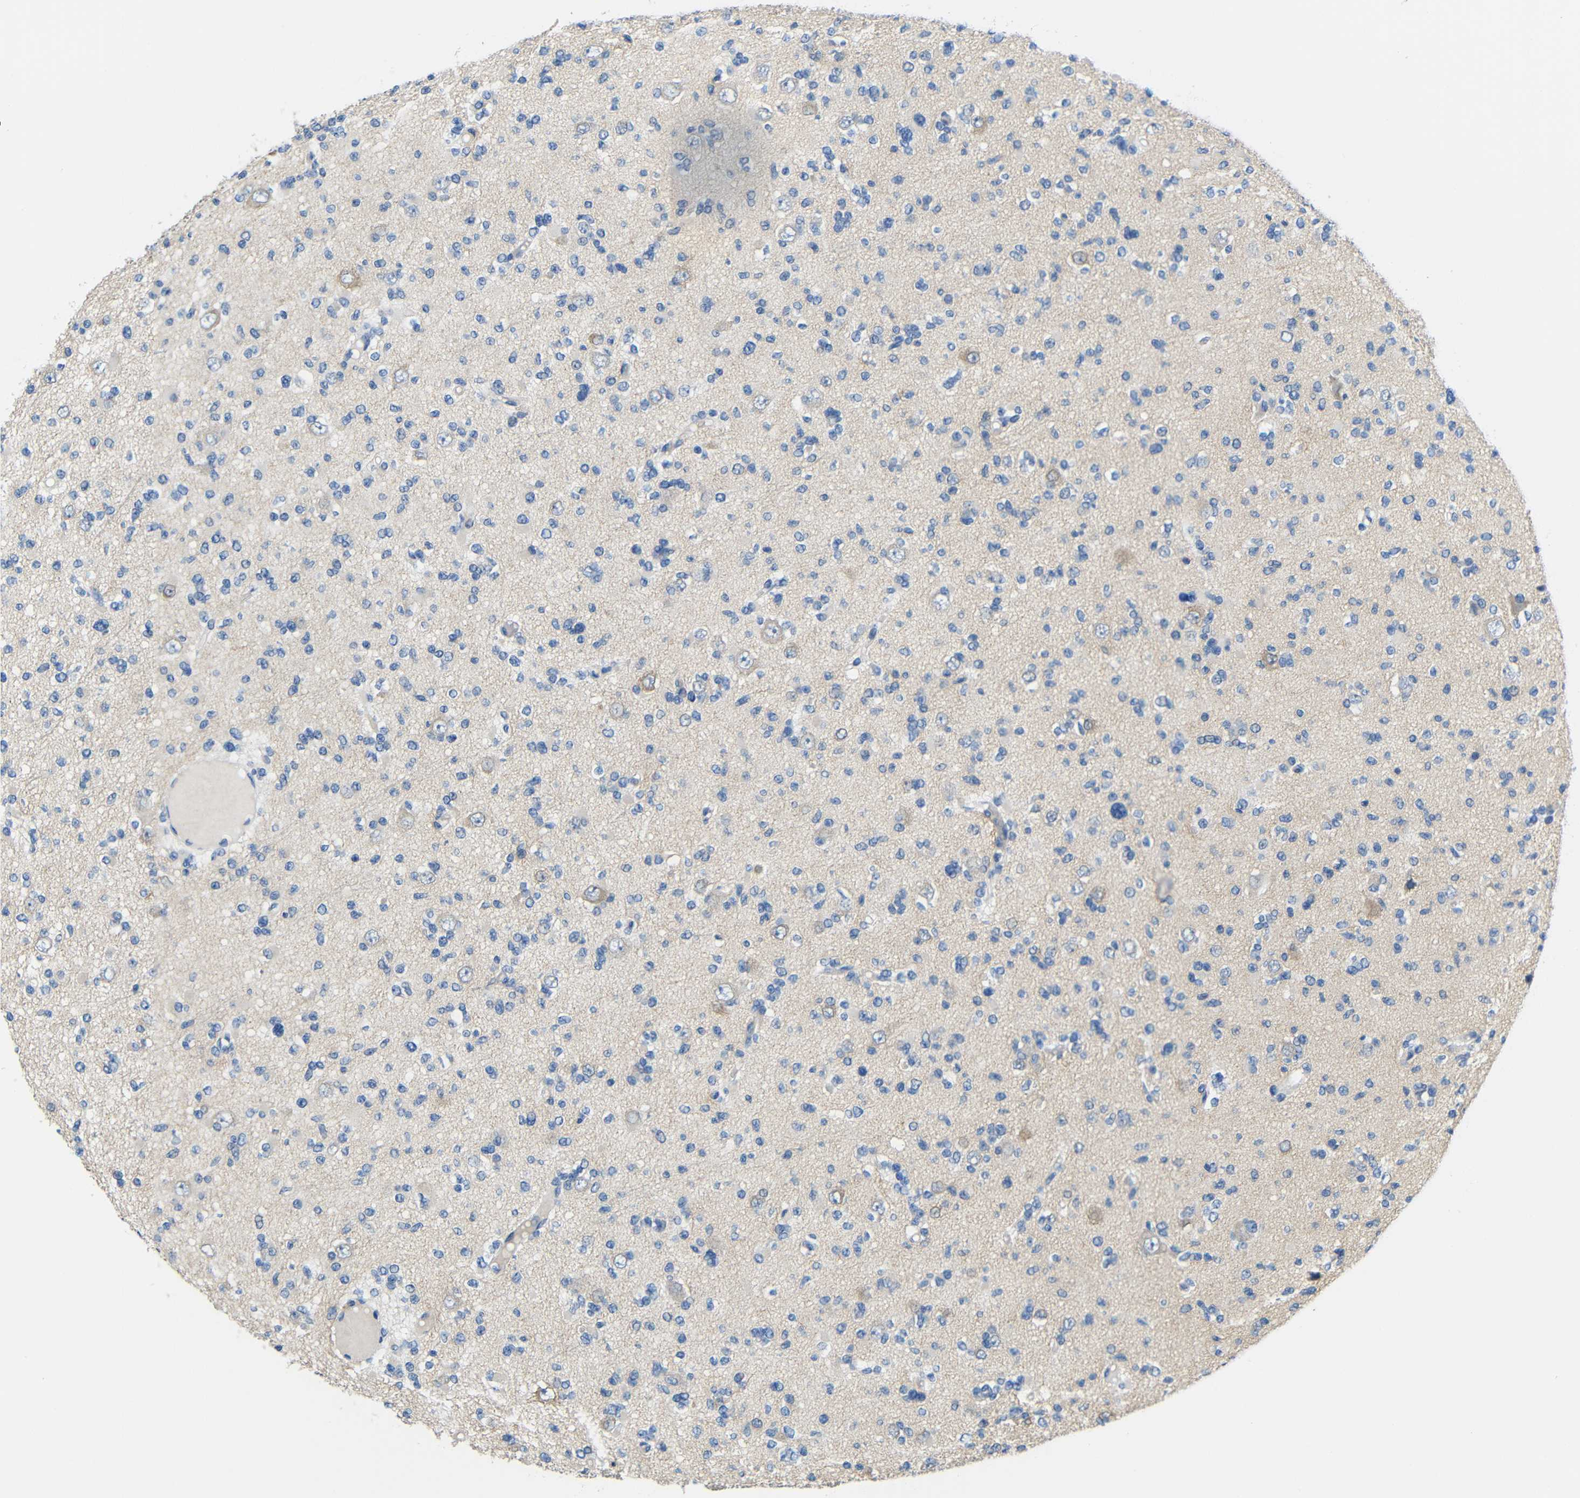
{"staining": {"intensity": "negative", "quantity": "none", "location": "none"}, "tissue": "glioma", "cell_type": "Tumor cells", "image_type": "cancer", "snomed": [{"axis": "morphology", "description": "Glioma, malignant, Low grade"}, {"axis": "topography", "description": "Brain"}], "caption": "Human malignant glioma (low-grade) stained for a protein using immunohistochemistry (IHC) shows no staining in tumor cells.", "gene": "NEGR1", "patient": {"sex": "female", "age": 22}}